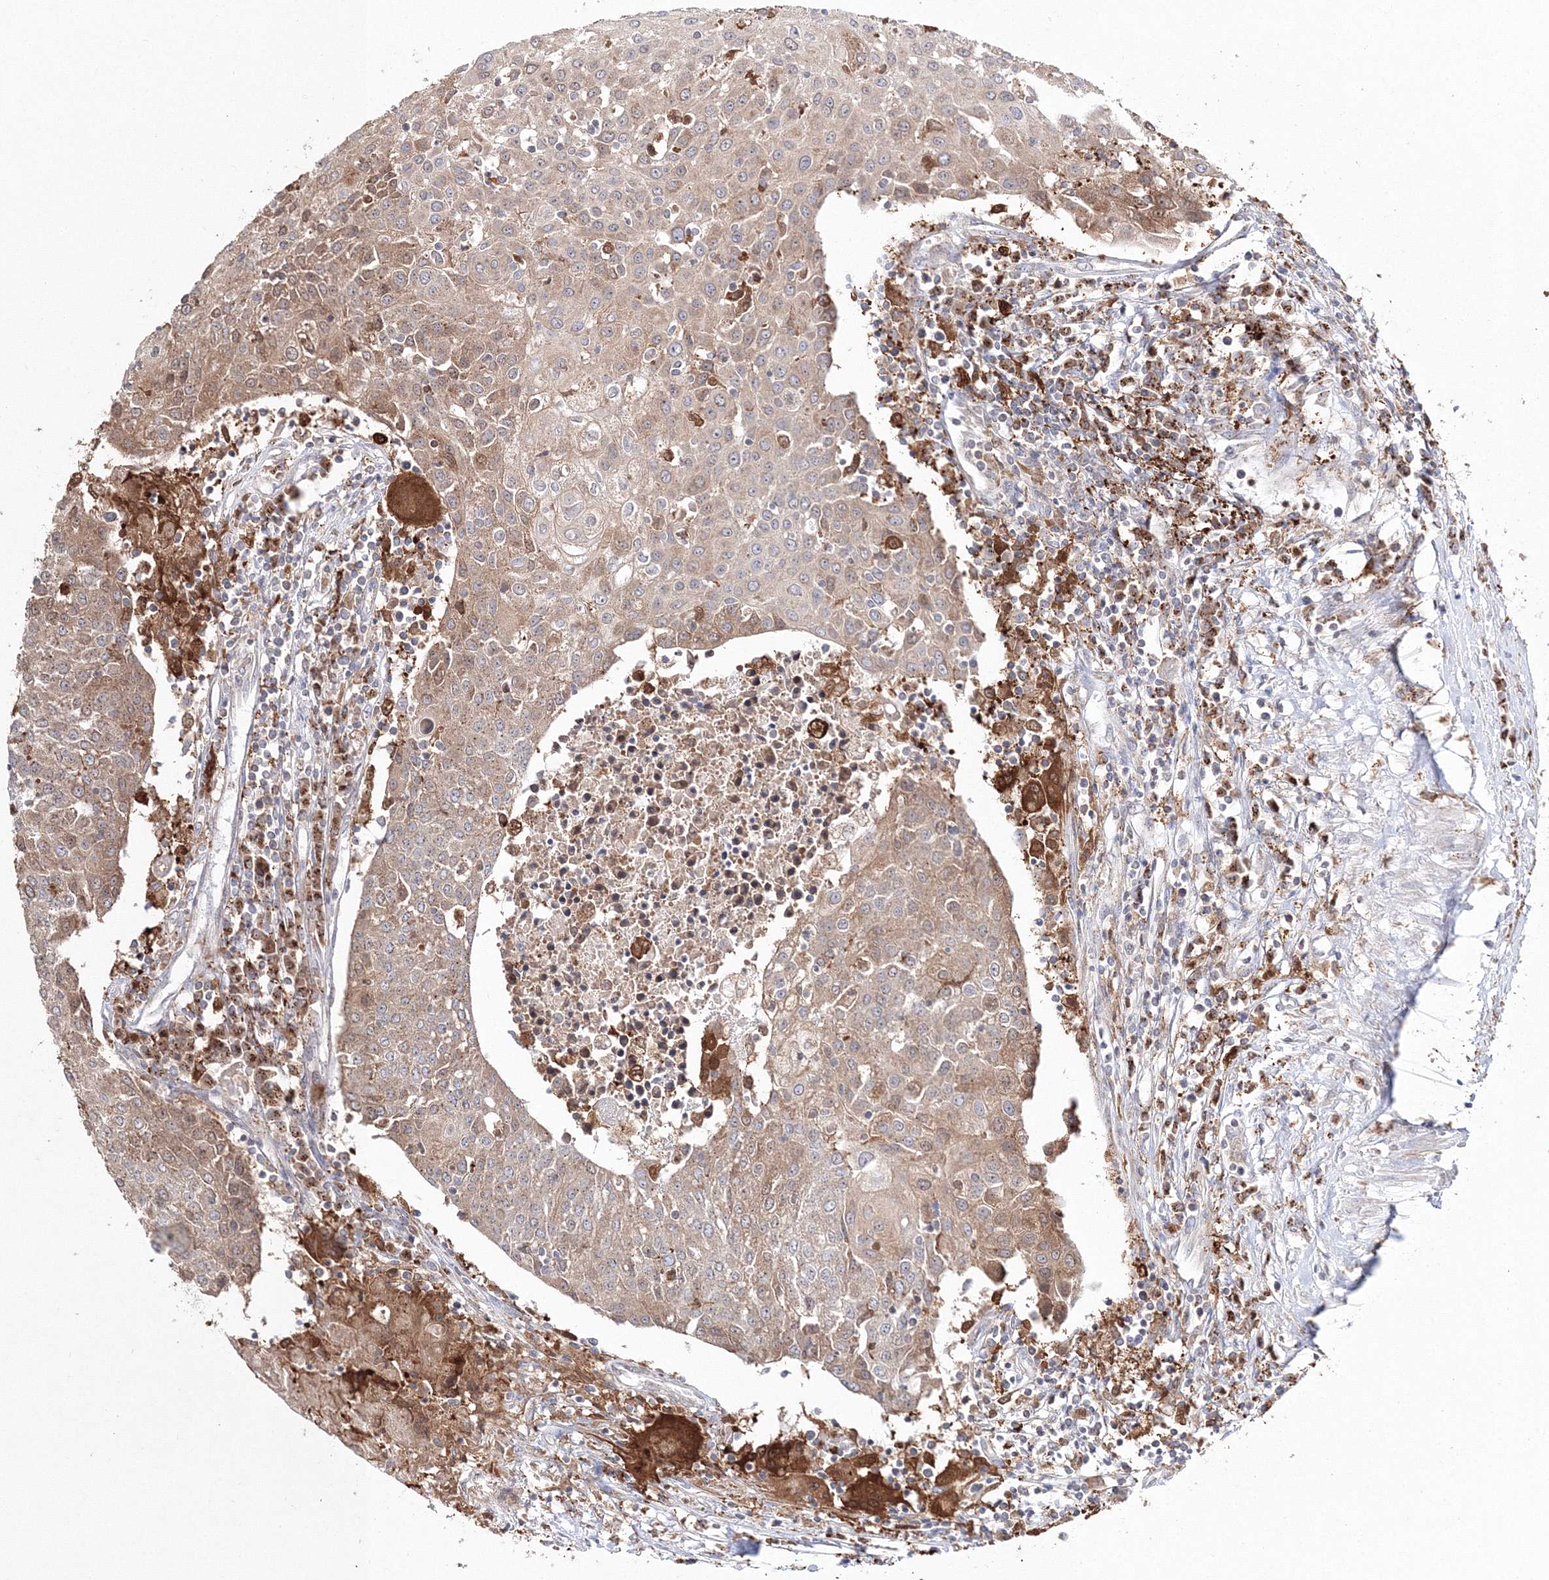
{"staining": {"intensity": "weak", "quantity": ">75%", "location": "cytoplasmic/membranous"}, "tissue": "urothelial cancer", "cell_type": "Tumor cells", "image_type": "cancer", "snomed": [{"axis": "morphology", "description": "Urothelial carcinoma, High grade"}, {"axis": "topography", "description": "Urinary bladder"}], "caption": "Immunohistochemical staining of high-grade urothelial carcinoma exhibits weak cytoplasmic/membranous protein positivity in approximately >75% of tumor cells. Nuclei are stained in blue.", "gene": "ARCN1", "patient": {"sex": "female", "age": 85}}